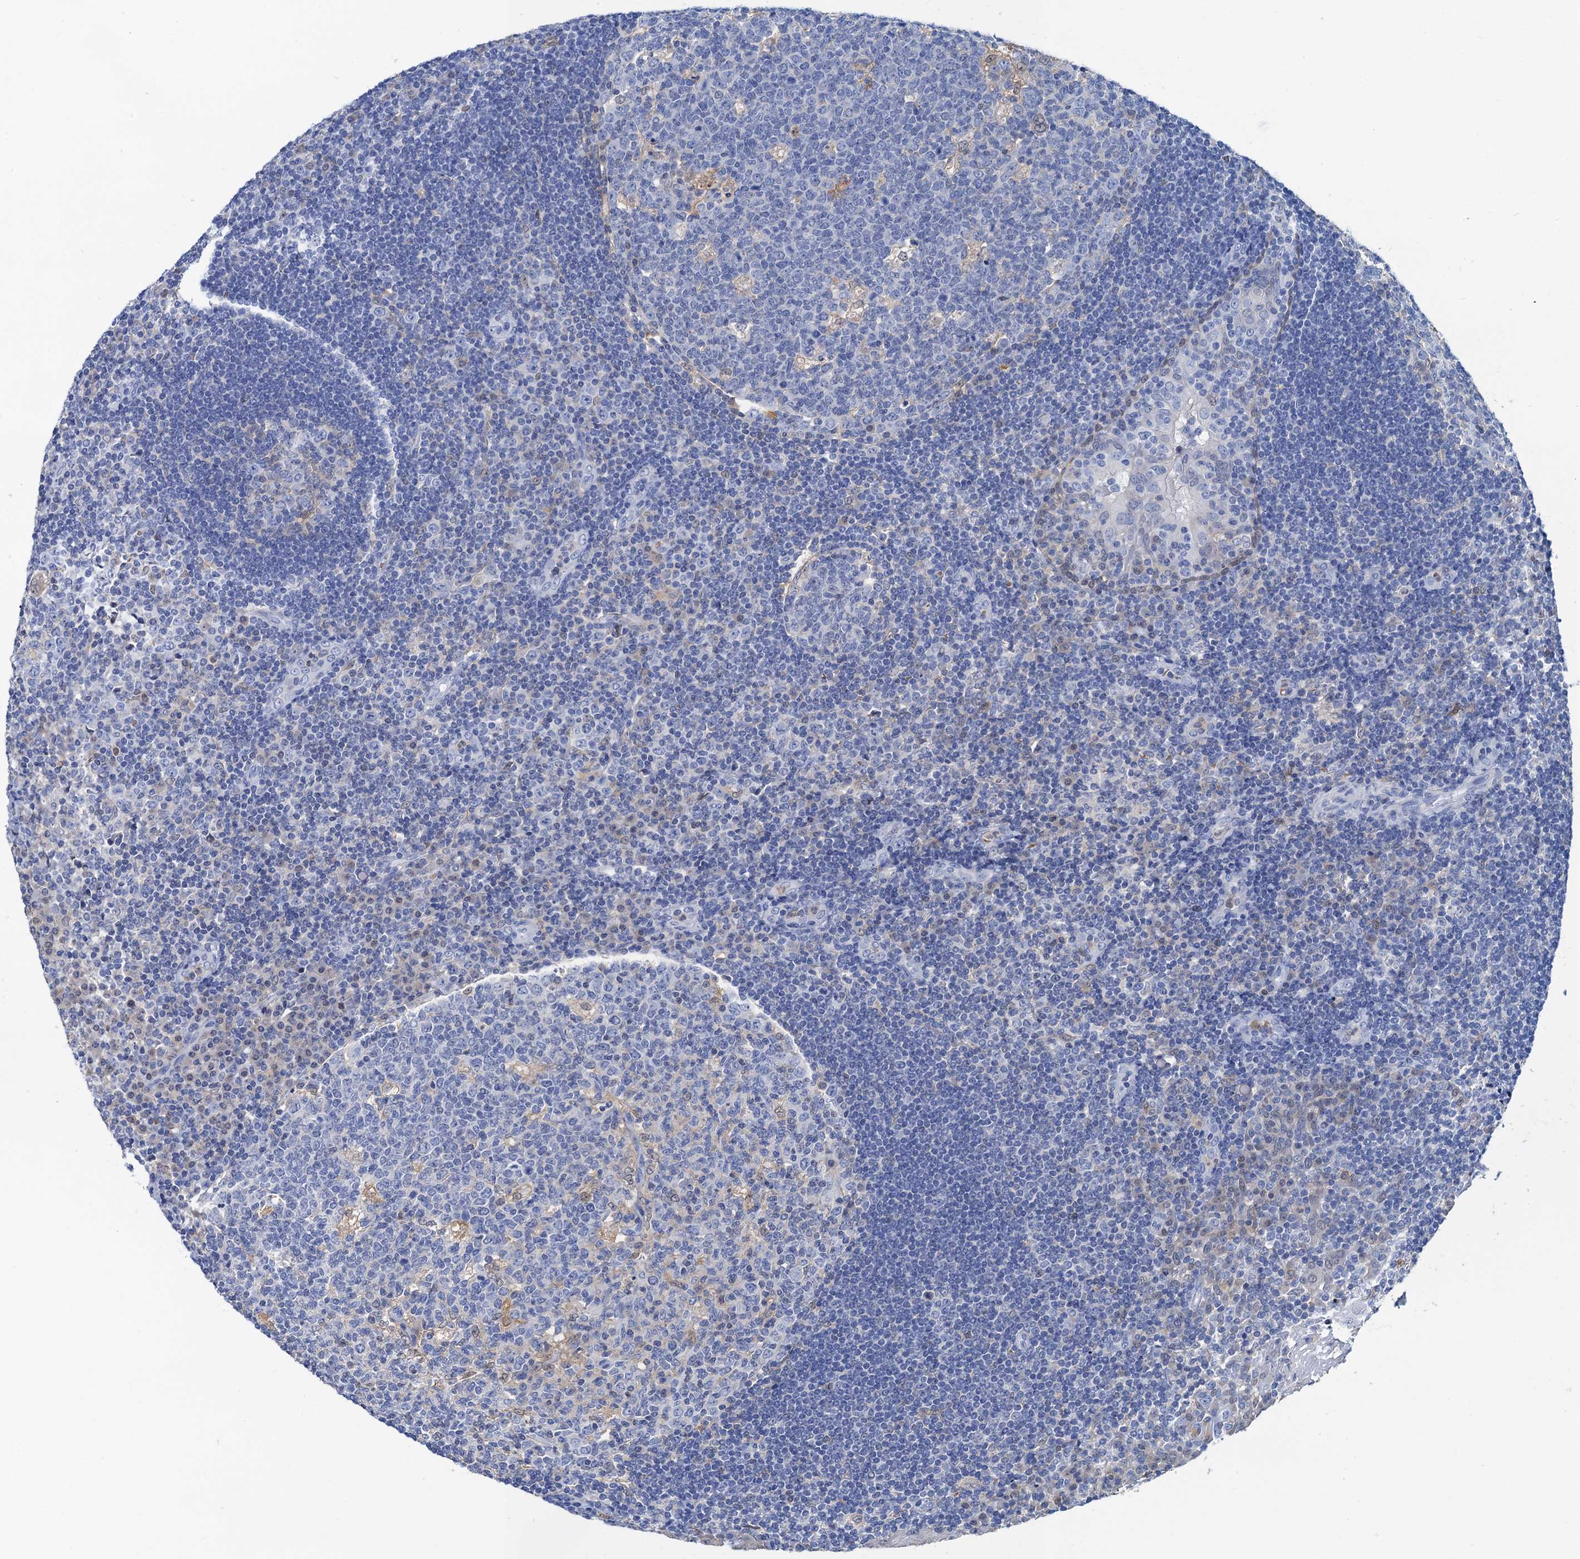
{"staining": {"intensity": "negative", "quantity": "none", "location": "none"}, "tissue": "tonsil", "cell_type": "Germinal center cells", "image_type": "normal", "snomed": [{"axis": "morphology", "description": "Normal tissue, NOS"}, {"axis": "topography", "description": "Tonsil"}], "caption": "Immunohistochemical staining of benign tonsil exhibits no significant expression in germinal center cells.", "gene": "FAH", "patient": {"sex": "female", "age": 40}}